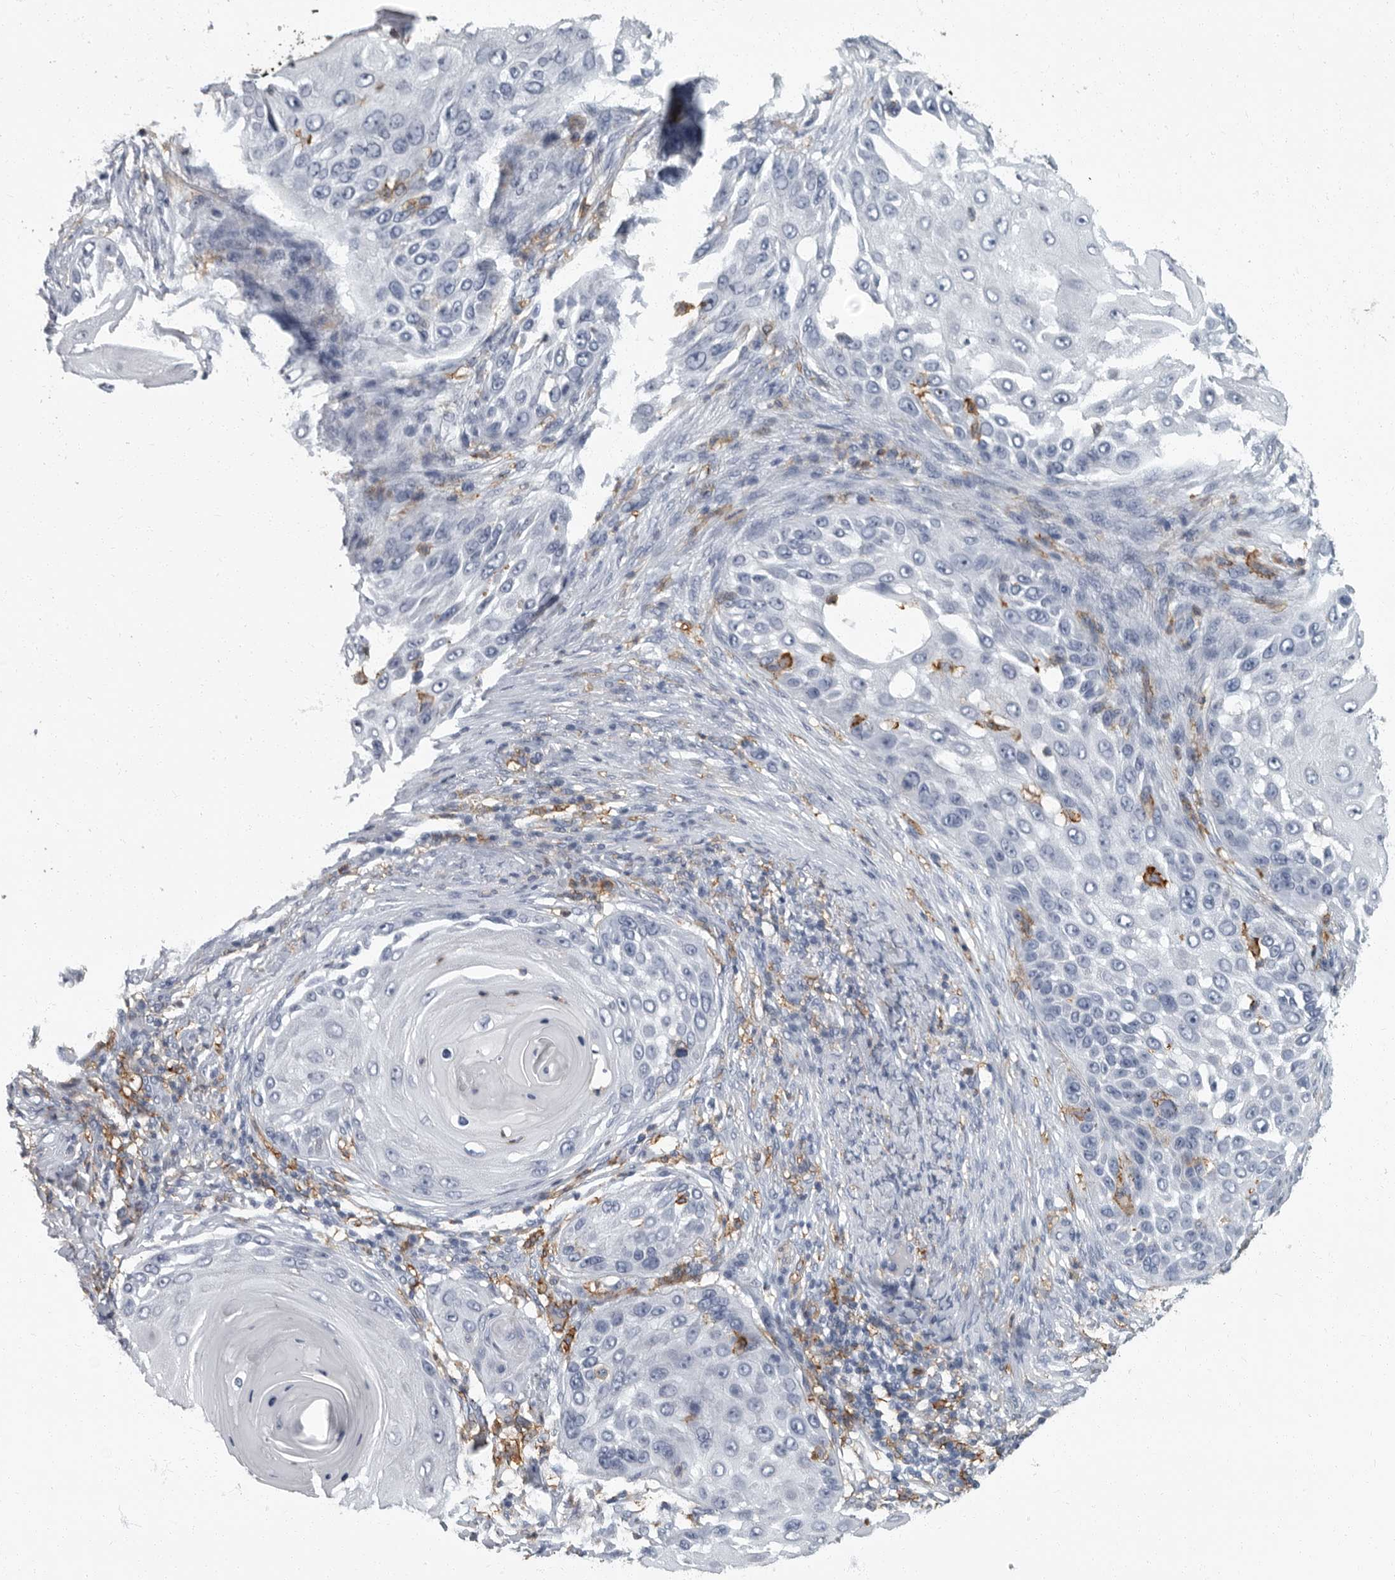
{"staining": {"intensity": "negative", "quantity": "none", "location": "none"}, "tissue": "skin cancer", "cell_type": "Tumor cells", "image_type": "cancer", "snomed": [{"axis": "morphology", "description": "Squamous cell carcinoma, NOS"}, {"axis": "topography", "description": "Skin"}], "caption": "A micrograph of squamous cell carcinoma (skin) stained for a protein exhibits no brown staining in tumor cells.", "gene": "FCER1G", "patient": {"sex": "female", "age": 44}}